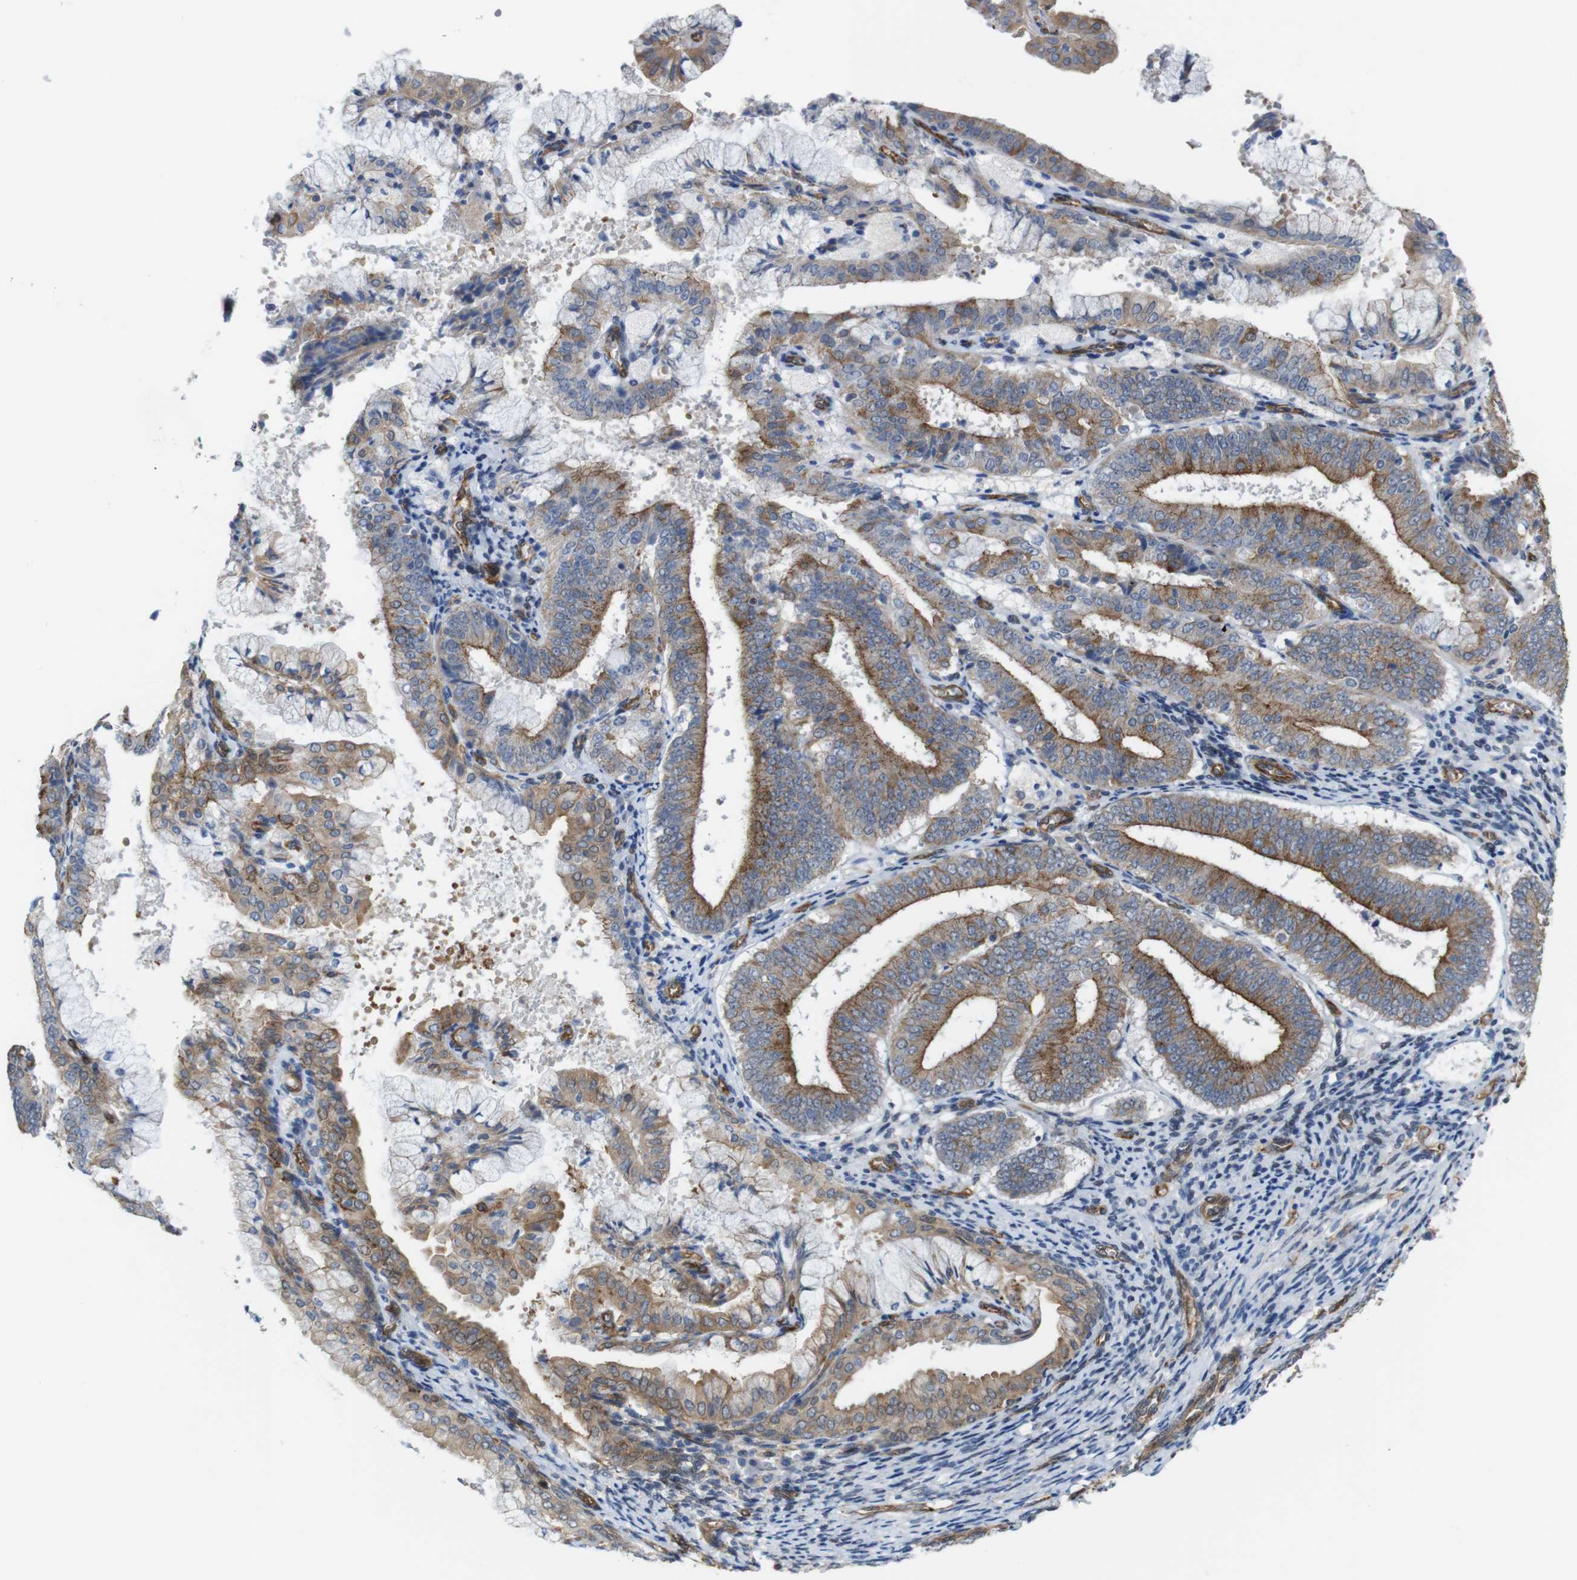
{"staining": {"intensity": "moderate", "quantity": ">75%", "location": "cytoplasmic/membranous"}, "tissue": "endometrial cancer", "cell_type": "Tumor cells", "image_type": "cancer", "snomed": [{"axis": "morphology", "description": "Adenocarcinoma, NOS"}, {"axis": "topography", "description": "Endometrium"}], "caption": "Protein expression analysis of endometrial cancer (adenocarcinoma) displays moderate cytoplasmic/membranous positivity in approximately >75% of tumor cells.", "gene": "PTGER4", "patient": {"sex": "female", "age": 63}}